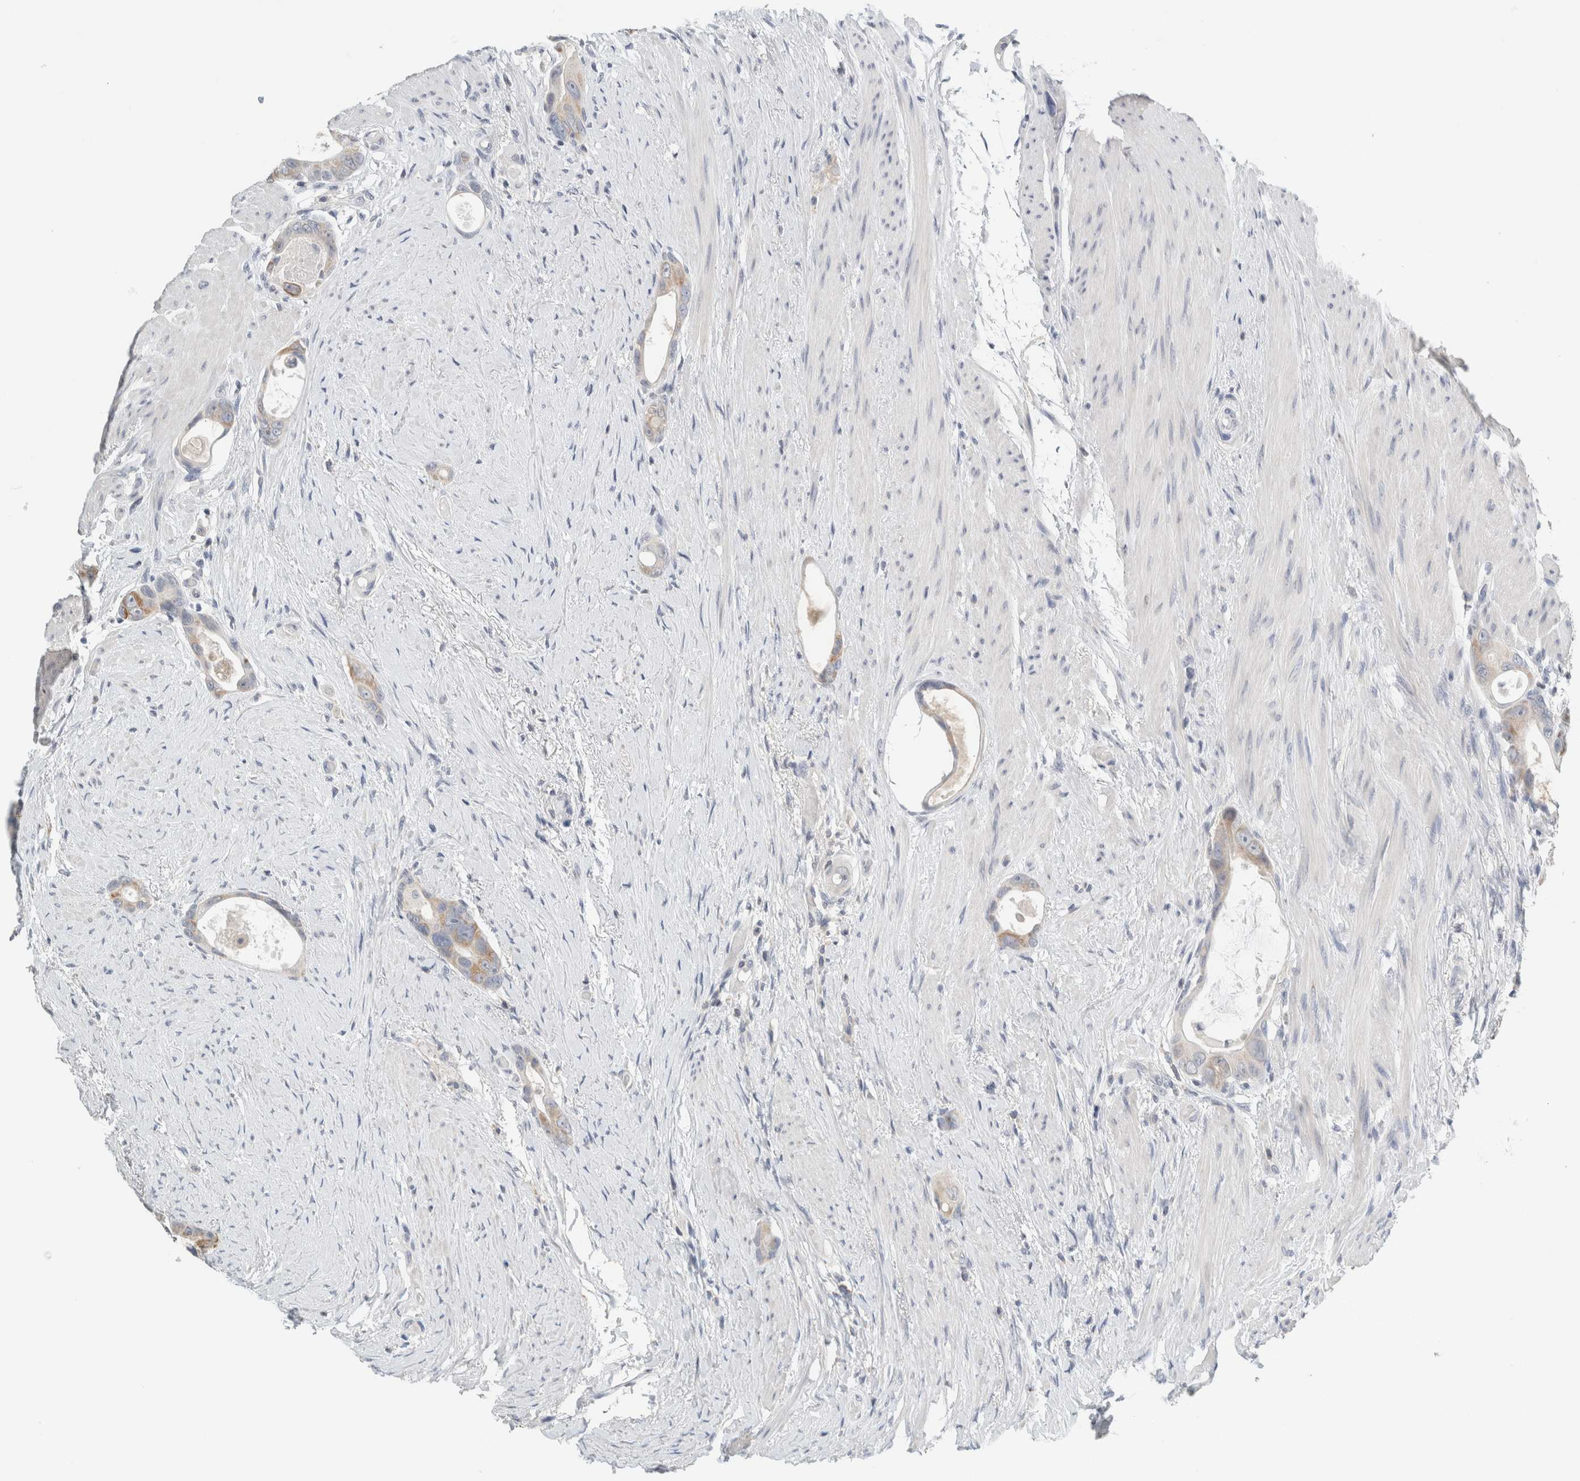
{"staining": {"intensity": "weak", "quantity": "<25%", "location": "cytoplasmic/membranous"}, "tissue": "colorectal cancer", "cell_type": "Tumor cells", "image_type": "cancer", "snomed": [{"axis": "morphology", "description": "Adenocarcinoma, NOS"}, {"axis": "topography", "description": "Rectum"}], "caption": "Immunohistochemistry histopathology image of neoplastic tissue: human colorectal cancer stained with DAB (3,3'-diaminobenzidine) displays no significant protein staining in tumor cells.", "gene": "CRAT", "patient": {"sex": "male", "age": 51}}